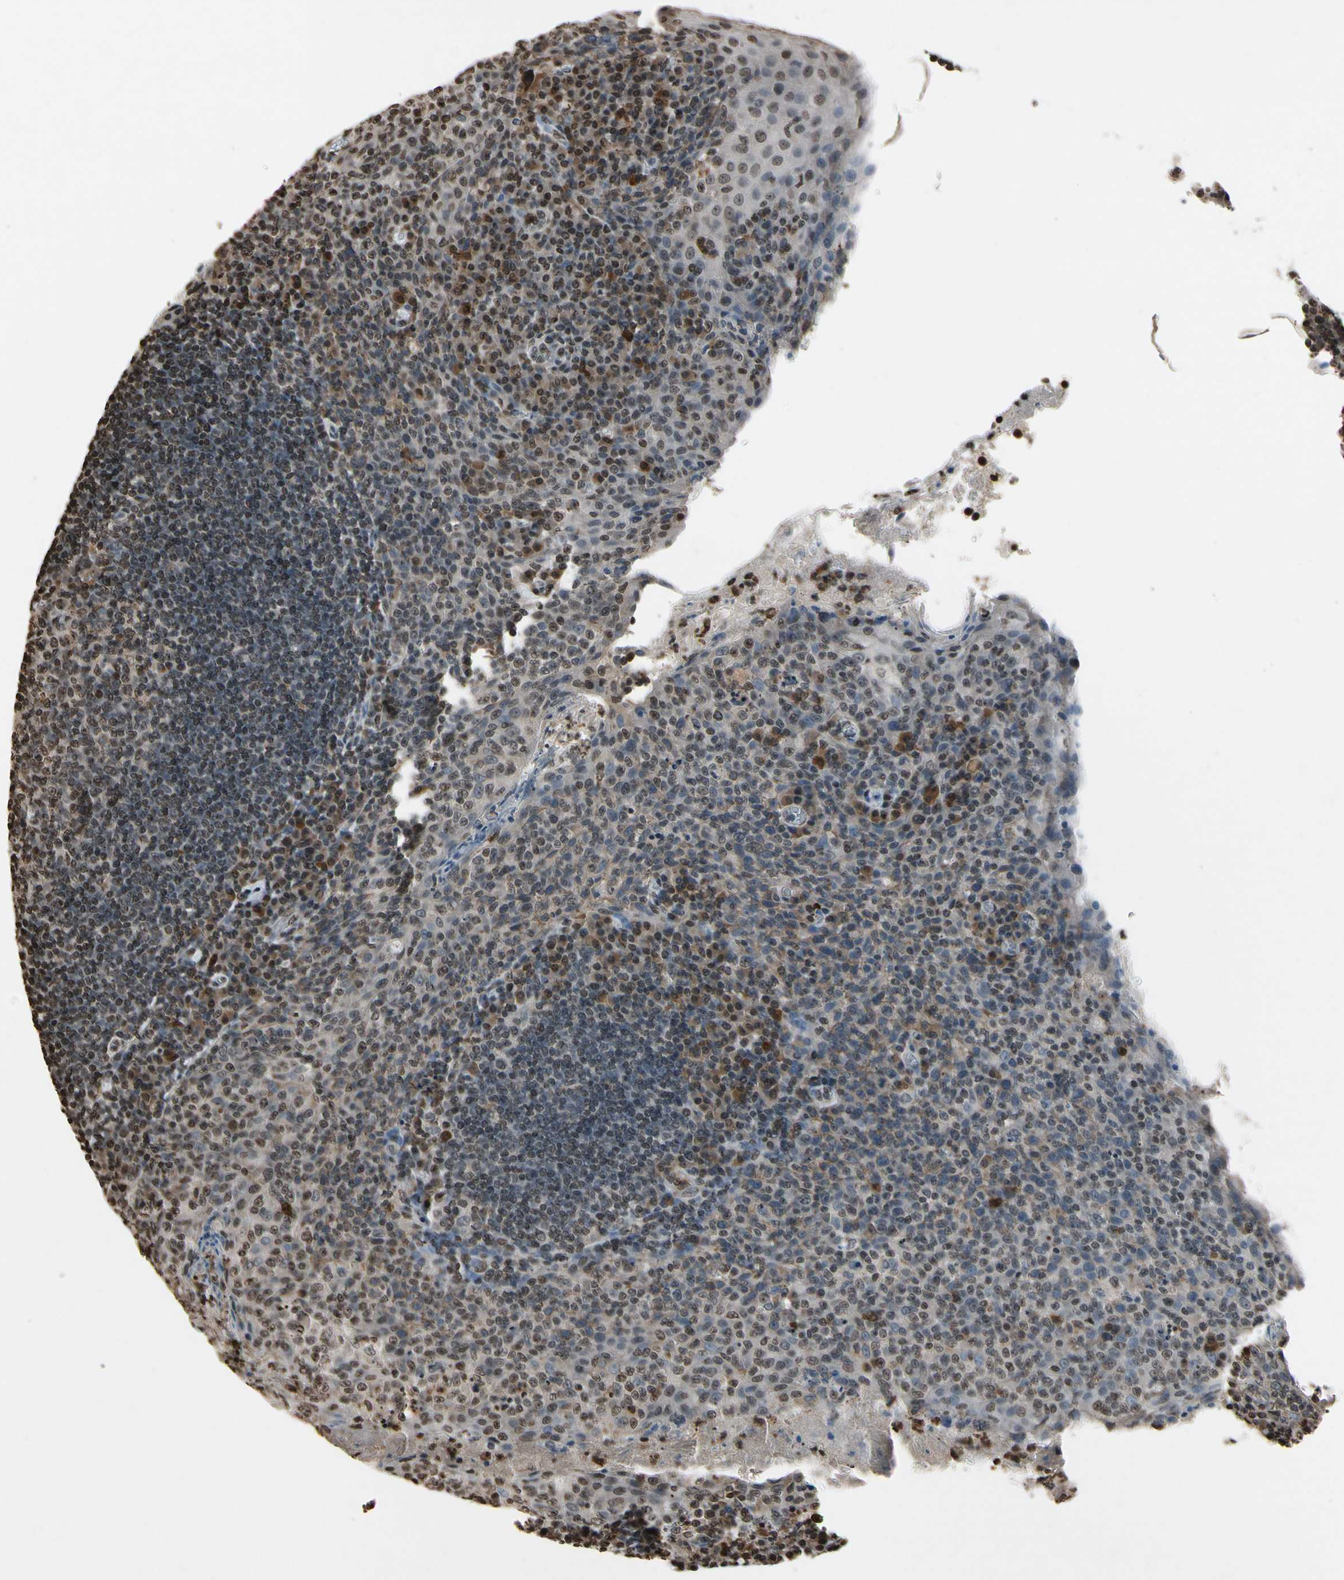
{"staining": {"intensity": "moderate", "quantity": "25%-75%", "location": "nuclear"}, "tissue": "tonsil", "cell_type": "Germinal center cells", "image_type": "normal", "snomed": [{"axis": "morphology", "description": "Normal tissue, NOS"}, {"axis": "topography", "description": "Tonsil"}], "caption": "High-power microscopy captured an immunohistochemistry photomicrograph of unremarkable tonsil, revealing moderate nuclear staining in about 25%-75% of germinal center cells.", "gene": "HIPK2", "patient": {"sex": "male", "age": 17}}